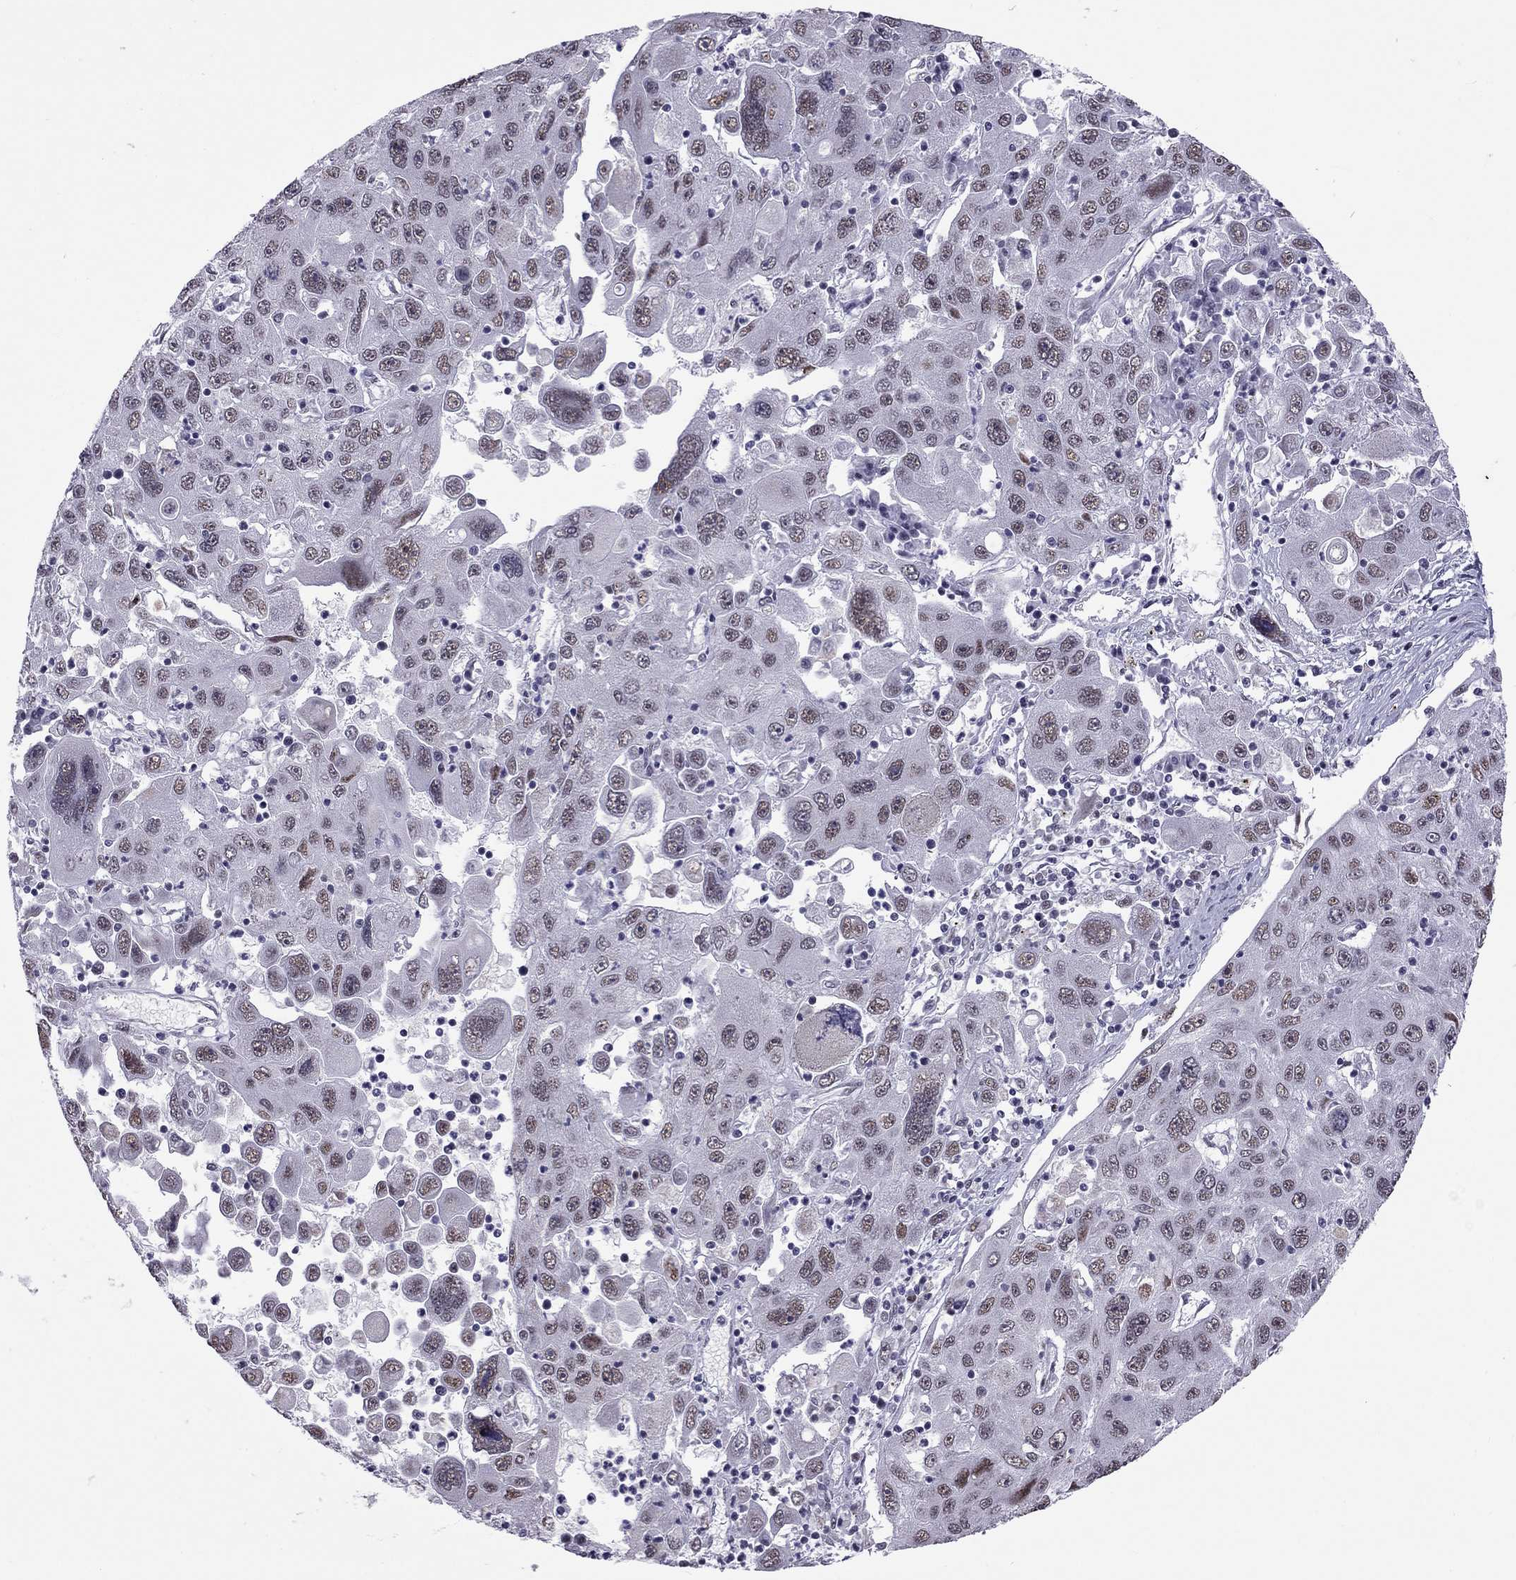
{"staining": {"intensity": "moderate", "quantity": "25%-75%", "location": "nuclear"}, "tissue": "stomach cancer", "cell_type": "Tumor cells", "image_type": "cancer", "snomed": [{"axis": "morphology", "description": "Adenocarcinoma, NOS"}, {"axis": "topography", "description": "Stomach"}], "caption": "Immunohistochemical staining of human stomach cancer (adenocarcinoma) shows medium levels of moderate nuclear protein positivity in approximately 25%-75% of tumor cells.", "gene": "PPP1R3A", "patient": {"sex": "male", "age": 56}}